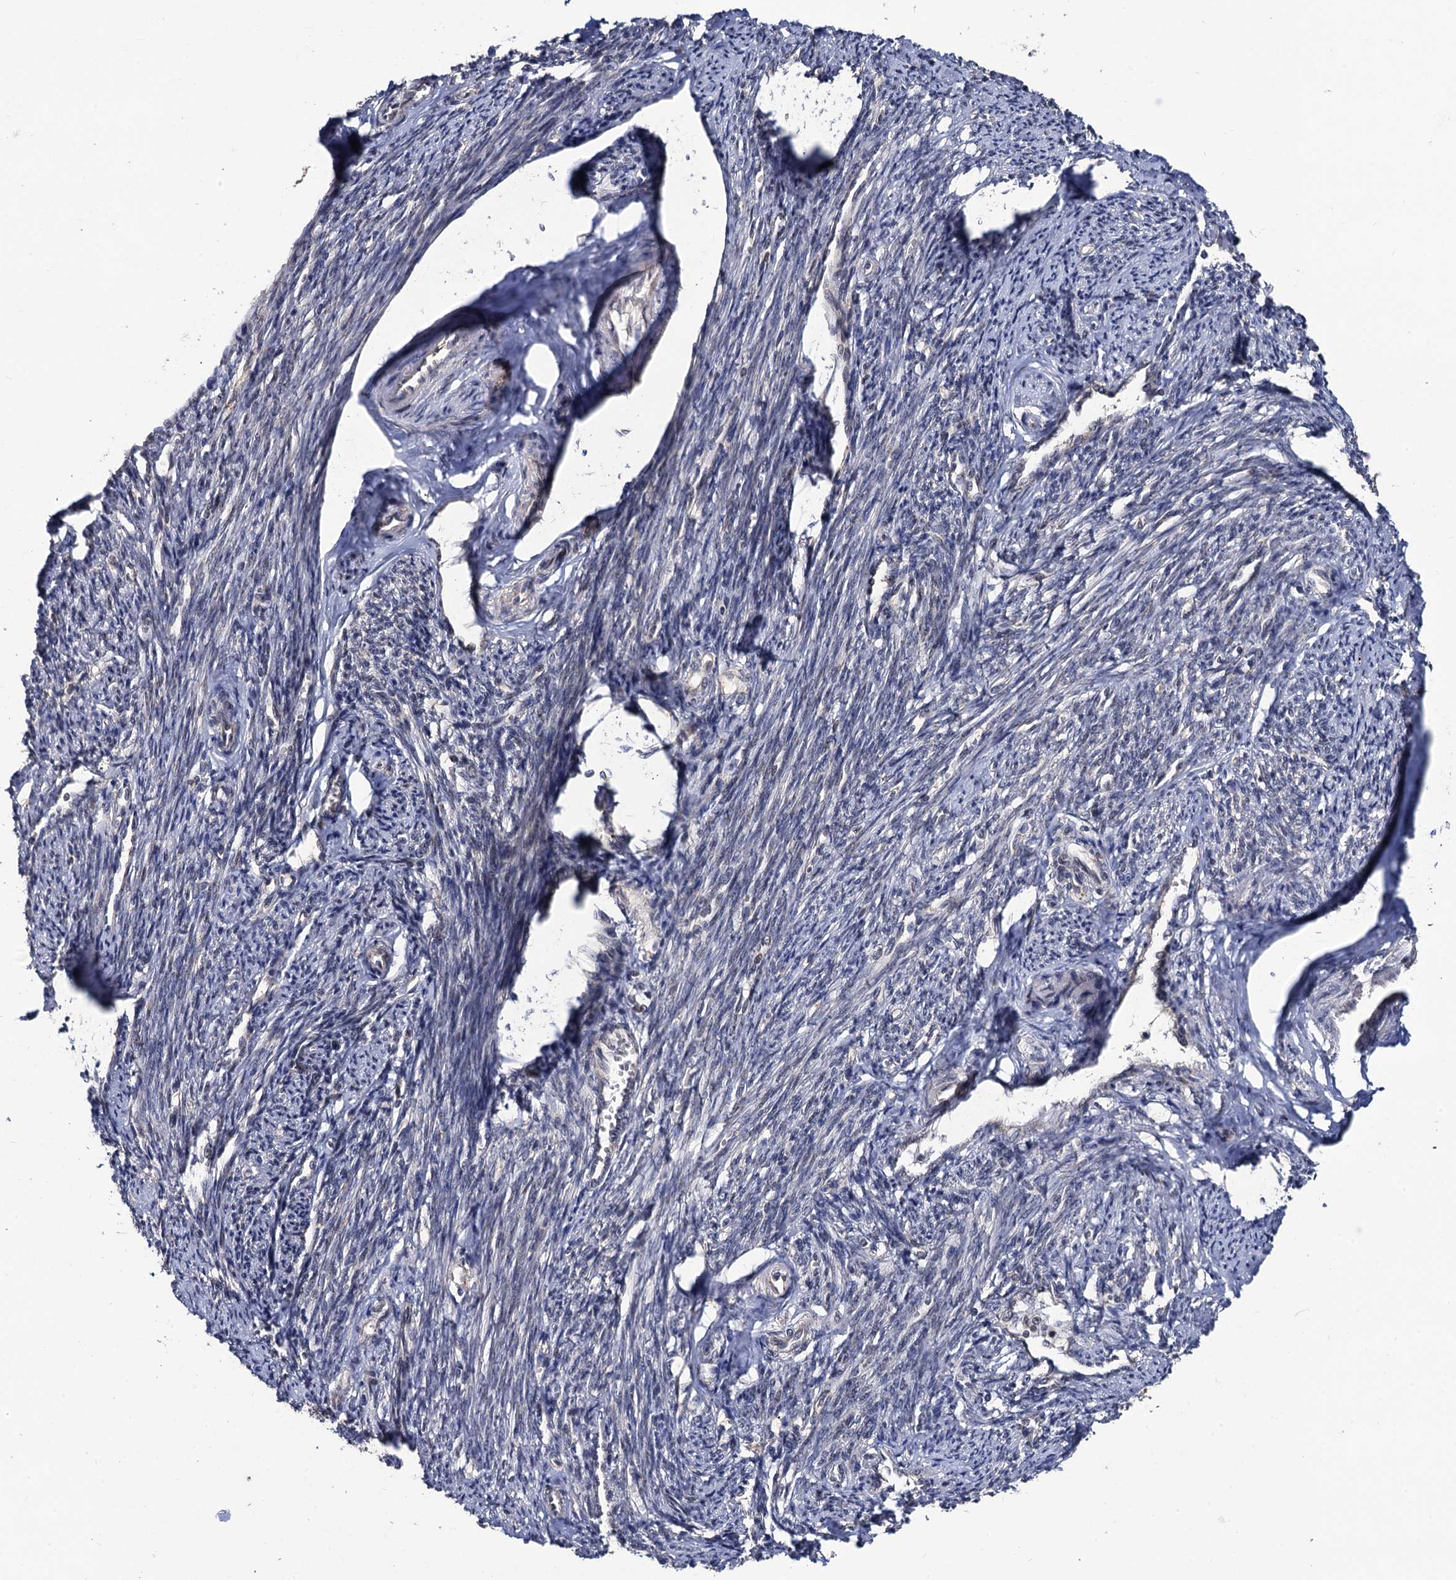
{"staining": {"intensity": "weak", "quantity": "25%-75%", "location": "cytoplasmic/membranous"}, "tissue": "smooth muscle", "cell_type": "Smooth muscle cells", "image_type": "normal", "snomed": [{"axis": "morphology", "description": "Normal tissue, NOS"}, {"axis": "topography", "description": "Smooth muscle"}, {"axis": "topography", "description": "Uterus"}], "caption": "The histopathology image exhibits a brown stain indicating the presence of a protein in the cytoplasmic/membranous of smooth muscle cells in smooth muscle. (Brightfield microscopy of DAB IHC at high magnification).", "gene": "LRRC63", "patient": {"sex": "female", "age": 59}}